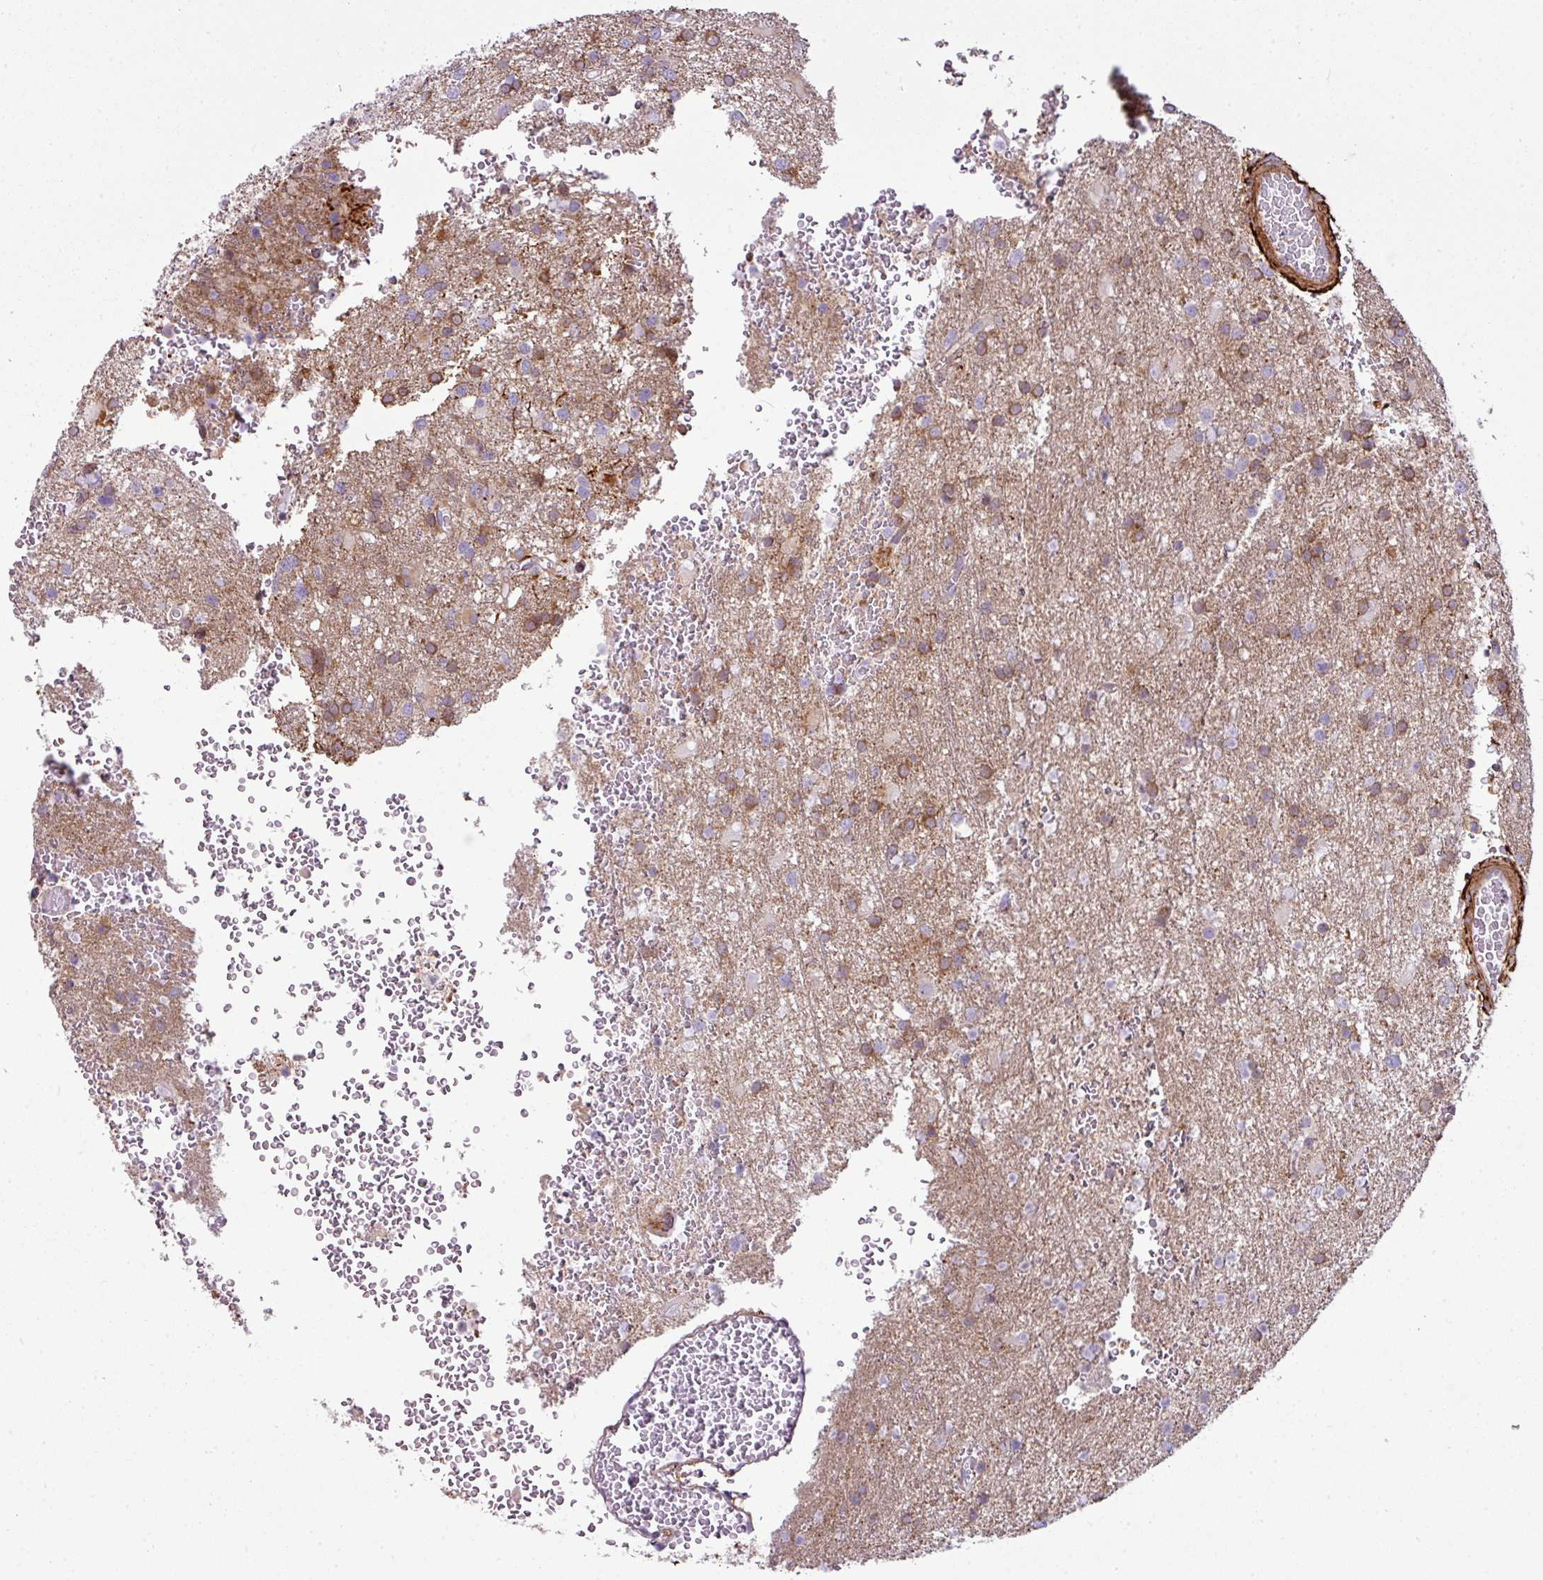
{"staining": {"intensity": "negative", "quantity": "none", "location": "none"}, "tissue": "glioma", "cell_type": "Tumor cells", "image_type": "cancer", "snomed": [{"axis": "morphology", "description": "Glioma, malignant, High grade"}, {"axis": "topography", "description": "Brain"}], "caption": "A histopathology image of human malignant glioma (high-grade) is negative for staining in tumor cells. The staining is performed using DAB (3,3'-diaminobenzidine) brown chromogen with nuclei counter-stained in using hematoxylin.", "gene": "COL8A1", "patient": {"sex": "female", "age": 74}}